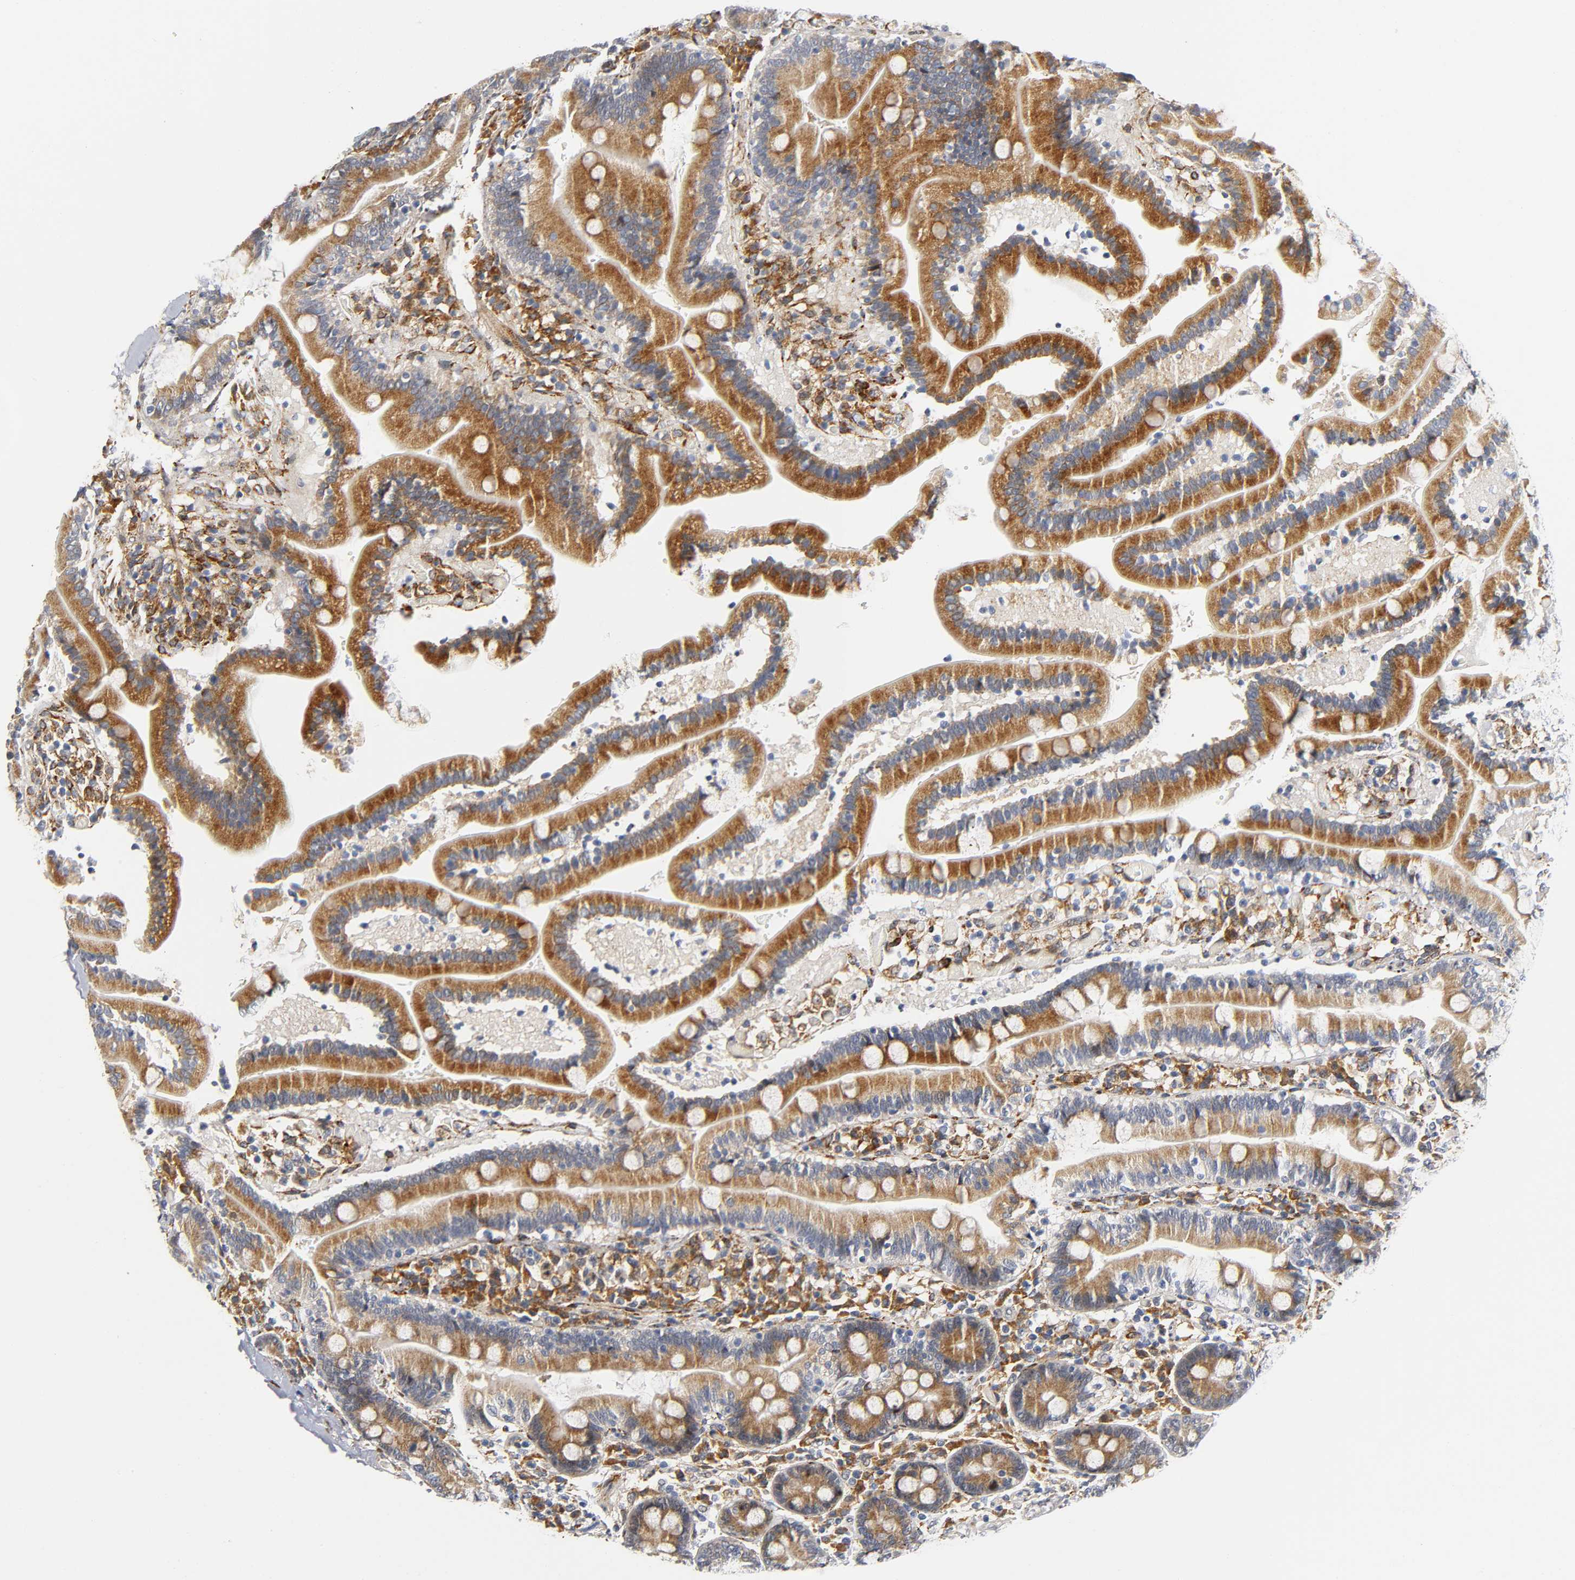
{"staining": {"intensity": "strong", "quantity": ">75%", "location": "cytoplasmic/membranous"}, "tissue": "duodenum", "cell_type": "Glandular cells", "image_type": "normal", "snomed": [{"axis": "morphology", "description": "Normal tissue, NOS"}, {"axis": "topography", "description": "Duodenum"}], "caption": "Approximately >75% of glandular cells in normal duodenum reveal strong cytoplasmic/membranous protein staining as visualized by brown immunohistochemical staining.", "gene": "SOS2", "patient": {"sex": "male", "age": 66}}